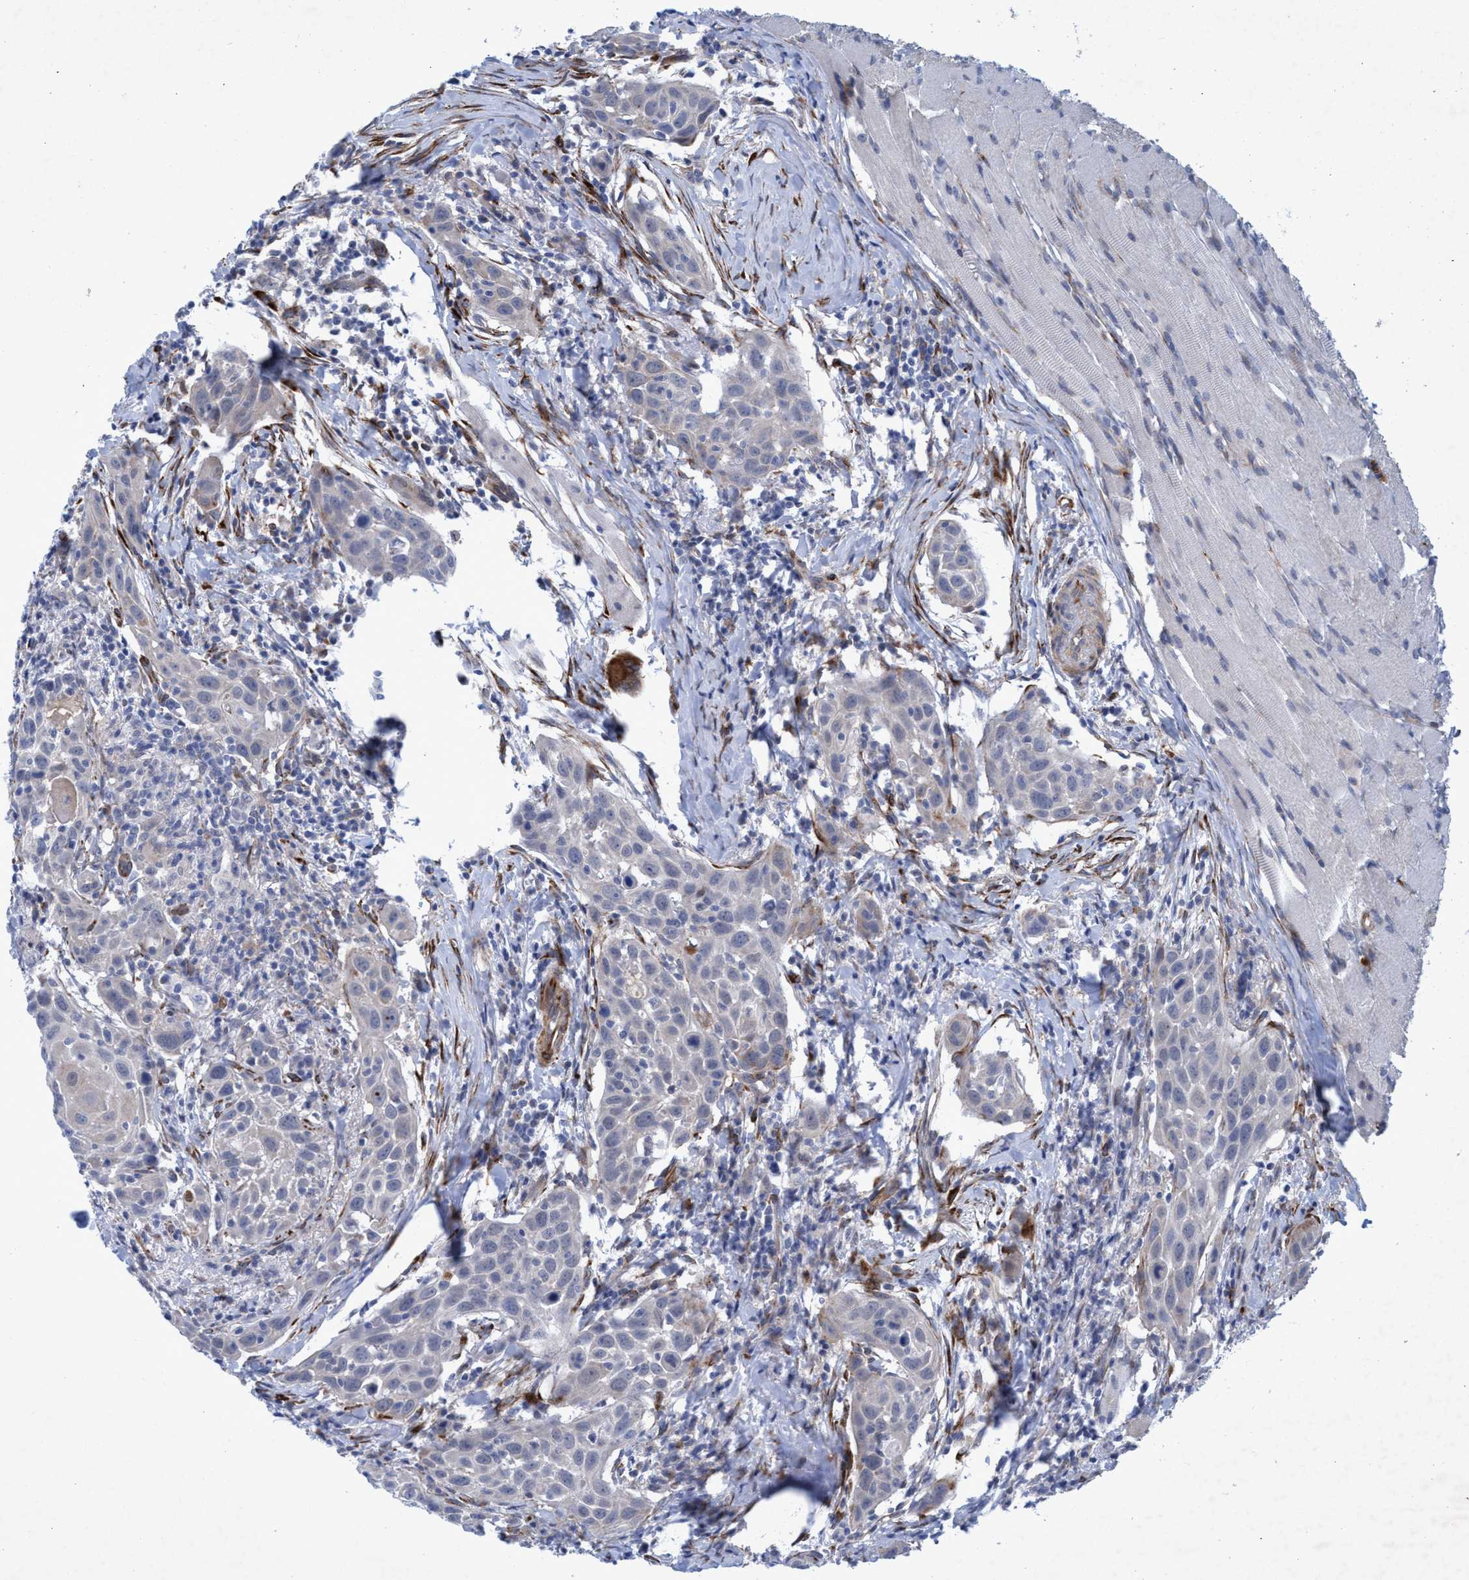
{"staining": {"intensity": "negative", "quantity": "none", "location": "none"}, "tissue": "head and neck cancer", "cell_type": "Tumor cells", "image_type": "cancer", "snomed": [{"axis": "morphology", "description": "Squamous cell carcinoma, NOS"}, {"axis": "topography", "description": "Oral tissue"}, {"axis": "topography", "description": "Head-Neck"}], "caption": "IHC micrograph of head and neck cancer (squamous cell carcinoma) stained for a protein (brown), which exhibits no positivity in tumor cells. (Stains: DAB (3,3'-diaminobenzidine) immunohistochemistry (IHC) with hematoxylin counter stain, Microscopy: brightfield microscopy at high magnification).", "gene": "SLC43A2", "patient": {"sex": "female", "age": 50}}